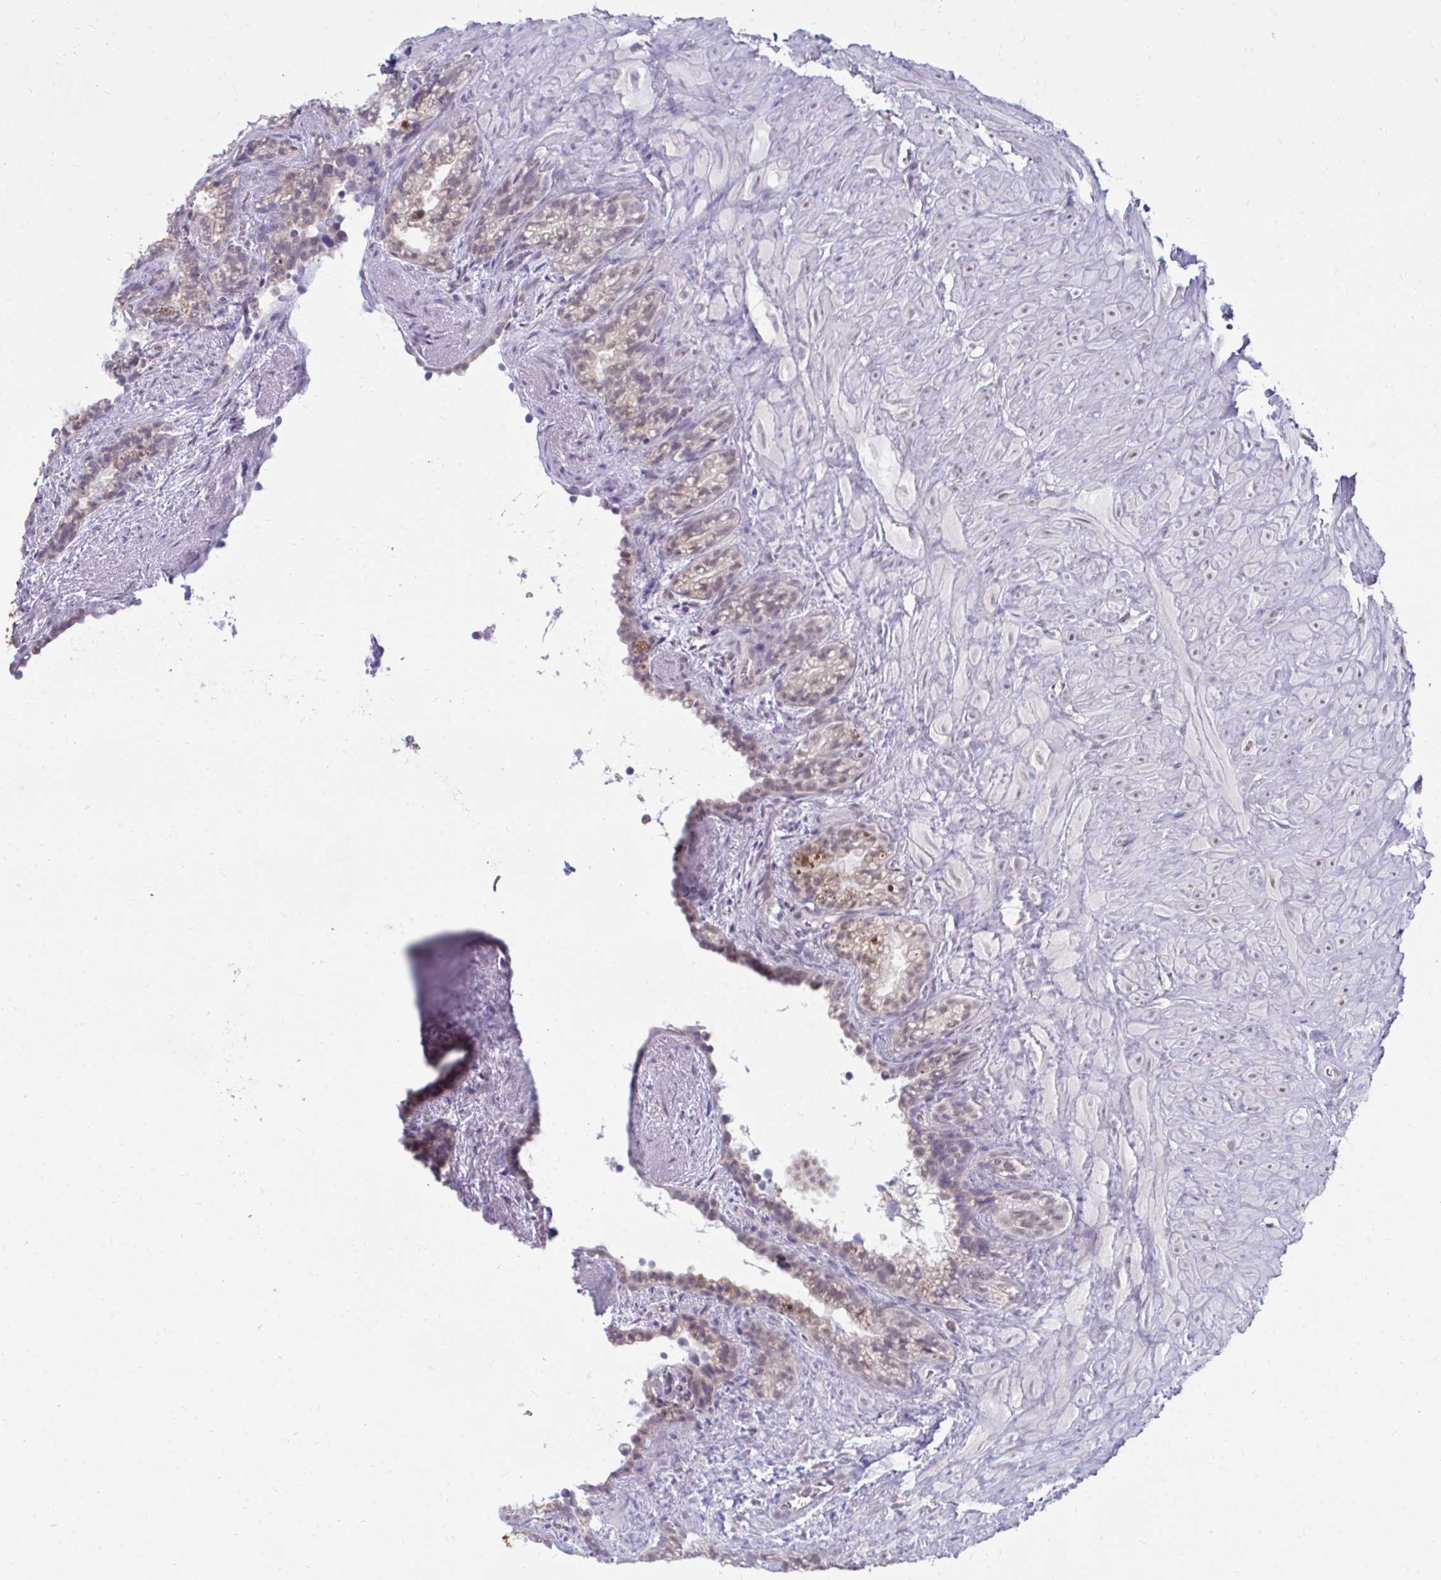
{"staining": {"intensity": "weak", "quantity": "<25%", "location": "cytoplasmic/membranous"}, "tissue": "seminal vesicle", "cell_type": "Glandular cells", "image_type": "normal", "snomed": [{"axis": "morphology", "description": "Normal tissue, NOS"}, {"axis": "topography", "description": "Seminal veicle"}], "caption": "A high-resolution histopathology image shows immunohistochemistry (IHC) staining of unremarkable seminal vesicle, which reveals no significant staining in glandular cells. The staining is performed using DAB brown chromogen with nuclei counter-stained in using hematoxylin.", "gene": "CSE1L", "patient": {"sex": "male", "age": 76}}